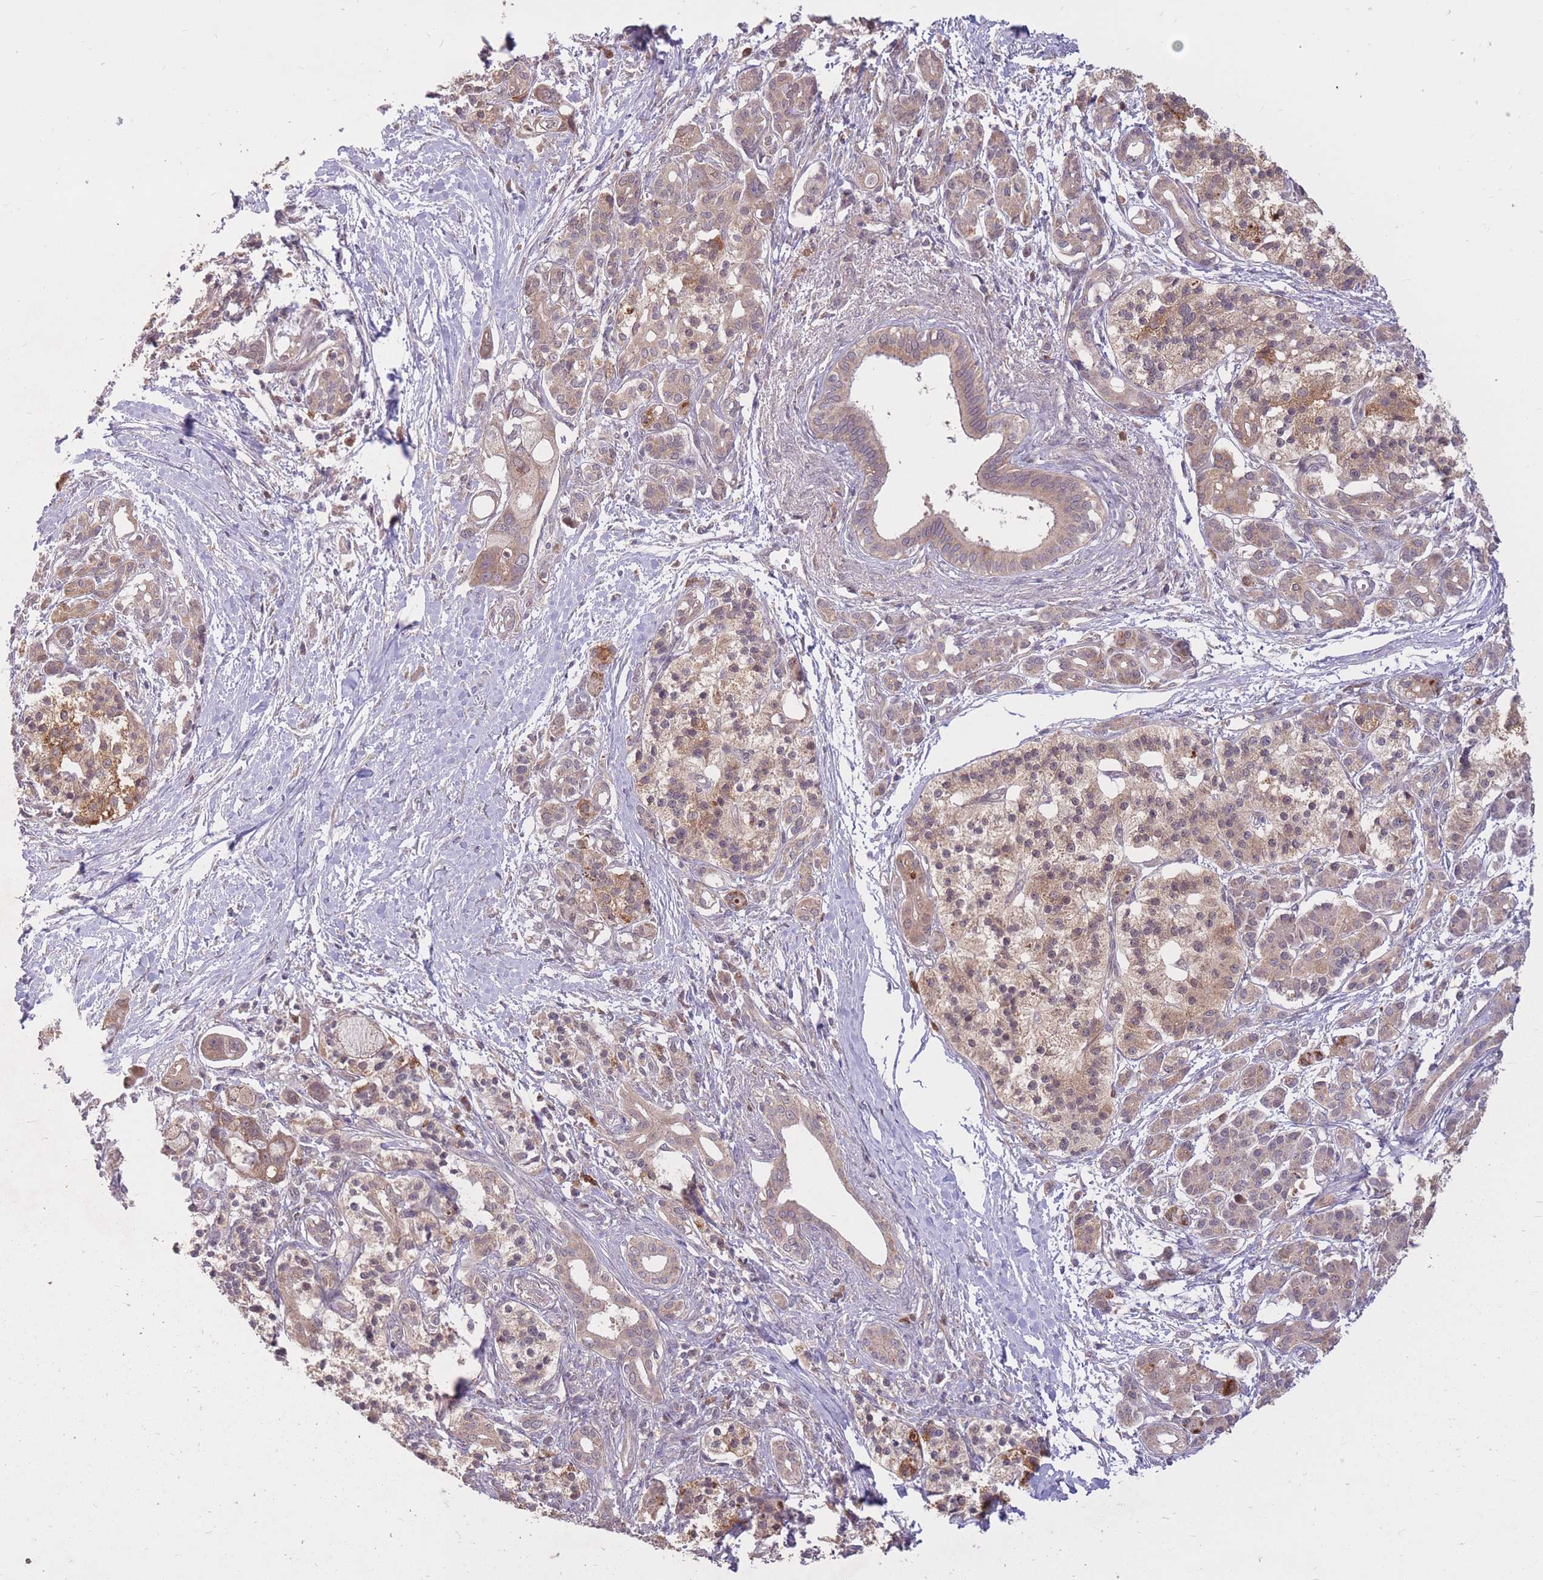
{"staining": {"intensity": "weak", "quantity": ">75%", "location": "cytoplasmic/membranous"}, "tissue": "pancreatic cancer", "cell_type": "Tumor cells", "image_type": "cancer", "snomed": [{"axis": "morphology", "description": "Adenocarcinoma, NOS"}, {"axis": "topography", "description": "Pancreas"}], "caption": "Brown immunohistochemical staining in human pancreatic cancer (adenocarcinoma) demonstrates weak cytoplasmic/membranous positivity in about >75% of tumor cells. (Brightfield microscopy of DAB IHC at high magnification).", "gene": "IGF2BP2", "patient": {"sex": "male", "age": 68}}